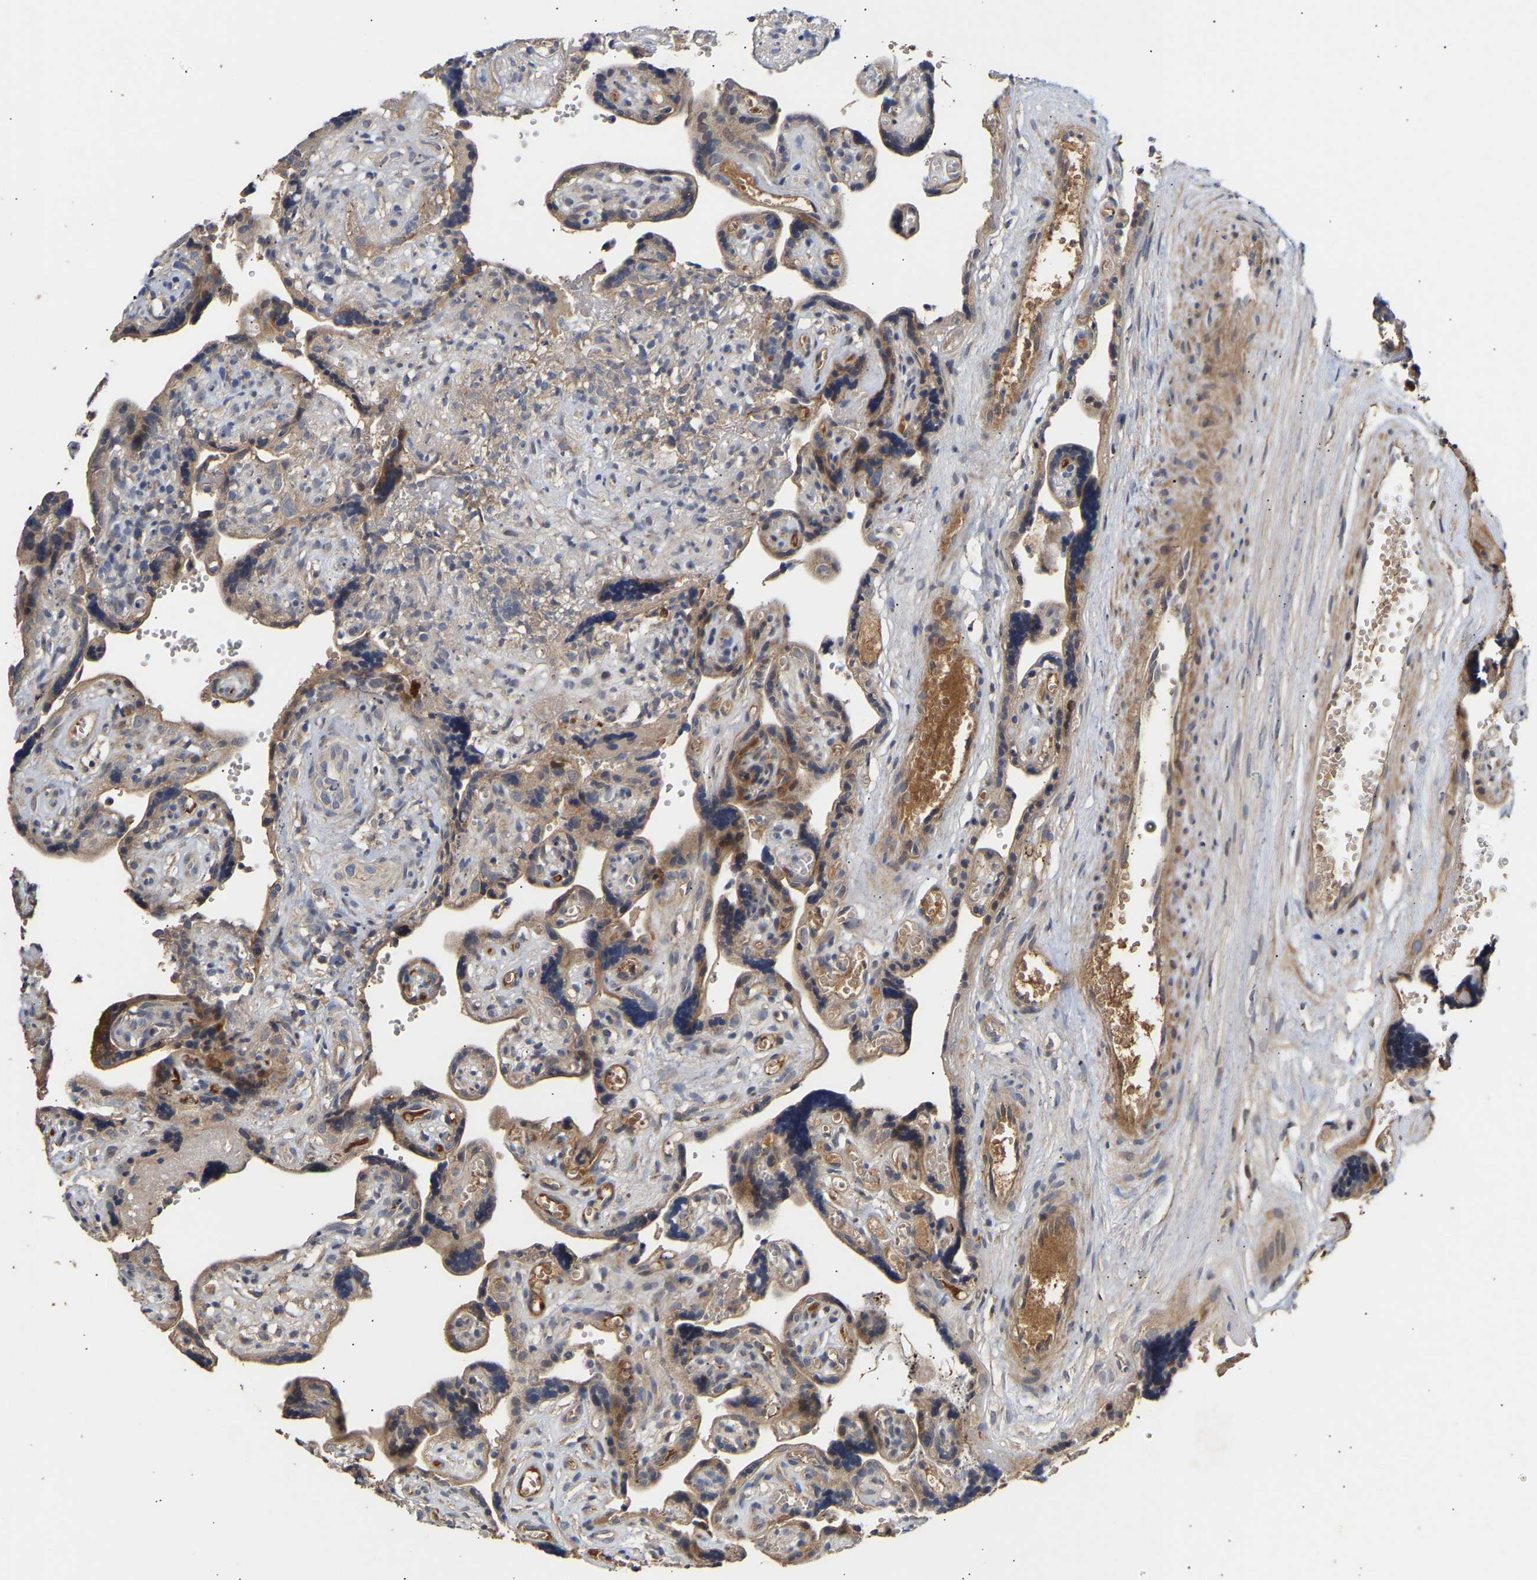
{"staining": {"intensity": "moderate", "quantity": ">75%", "location": "cytoplasmic/membranous"}, "tissue": "placenta", "cell_type": "Decidual cells", "image_type": "normal", "snomed": [{"axis": "morphology", "description": "Normal tissue, NOS"}, {"axis": "topography", "description": "Placenta"}], "caption": "Immunohistochemical staining of benign human placenta displays moderate cytoplasmic/membranous protein positivity in about >75% of decidual cells. (brown staining indicates protein expression, while blue staining denotes nuclei).", "gene": "KASH5", "patient": {"sex": "female", "age": 30}}